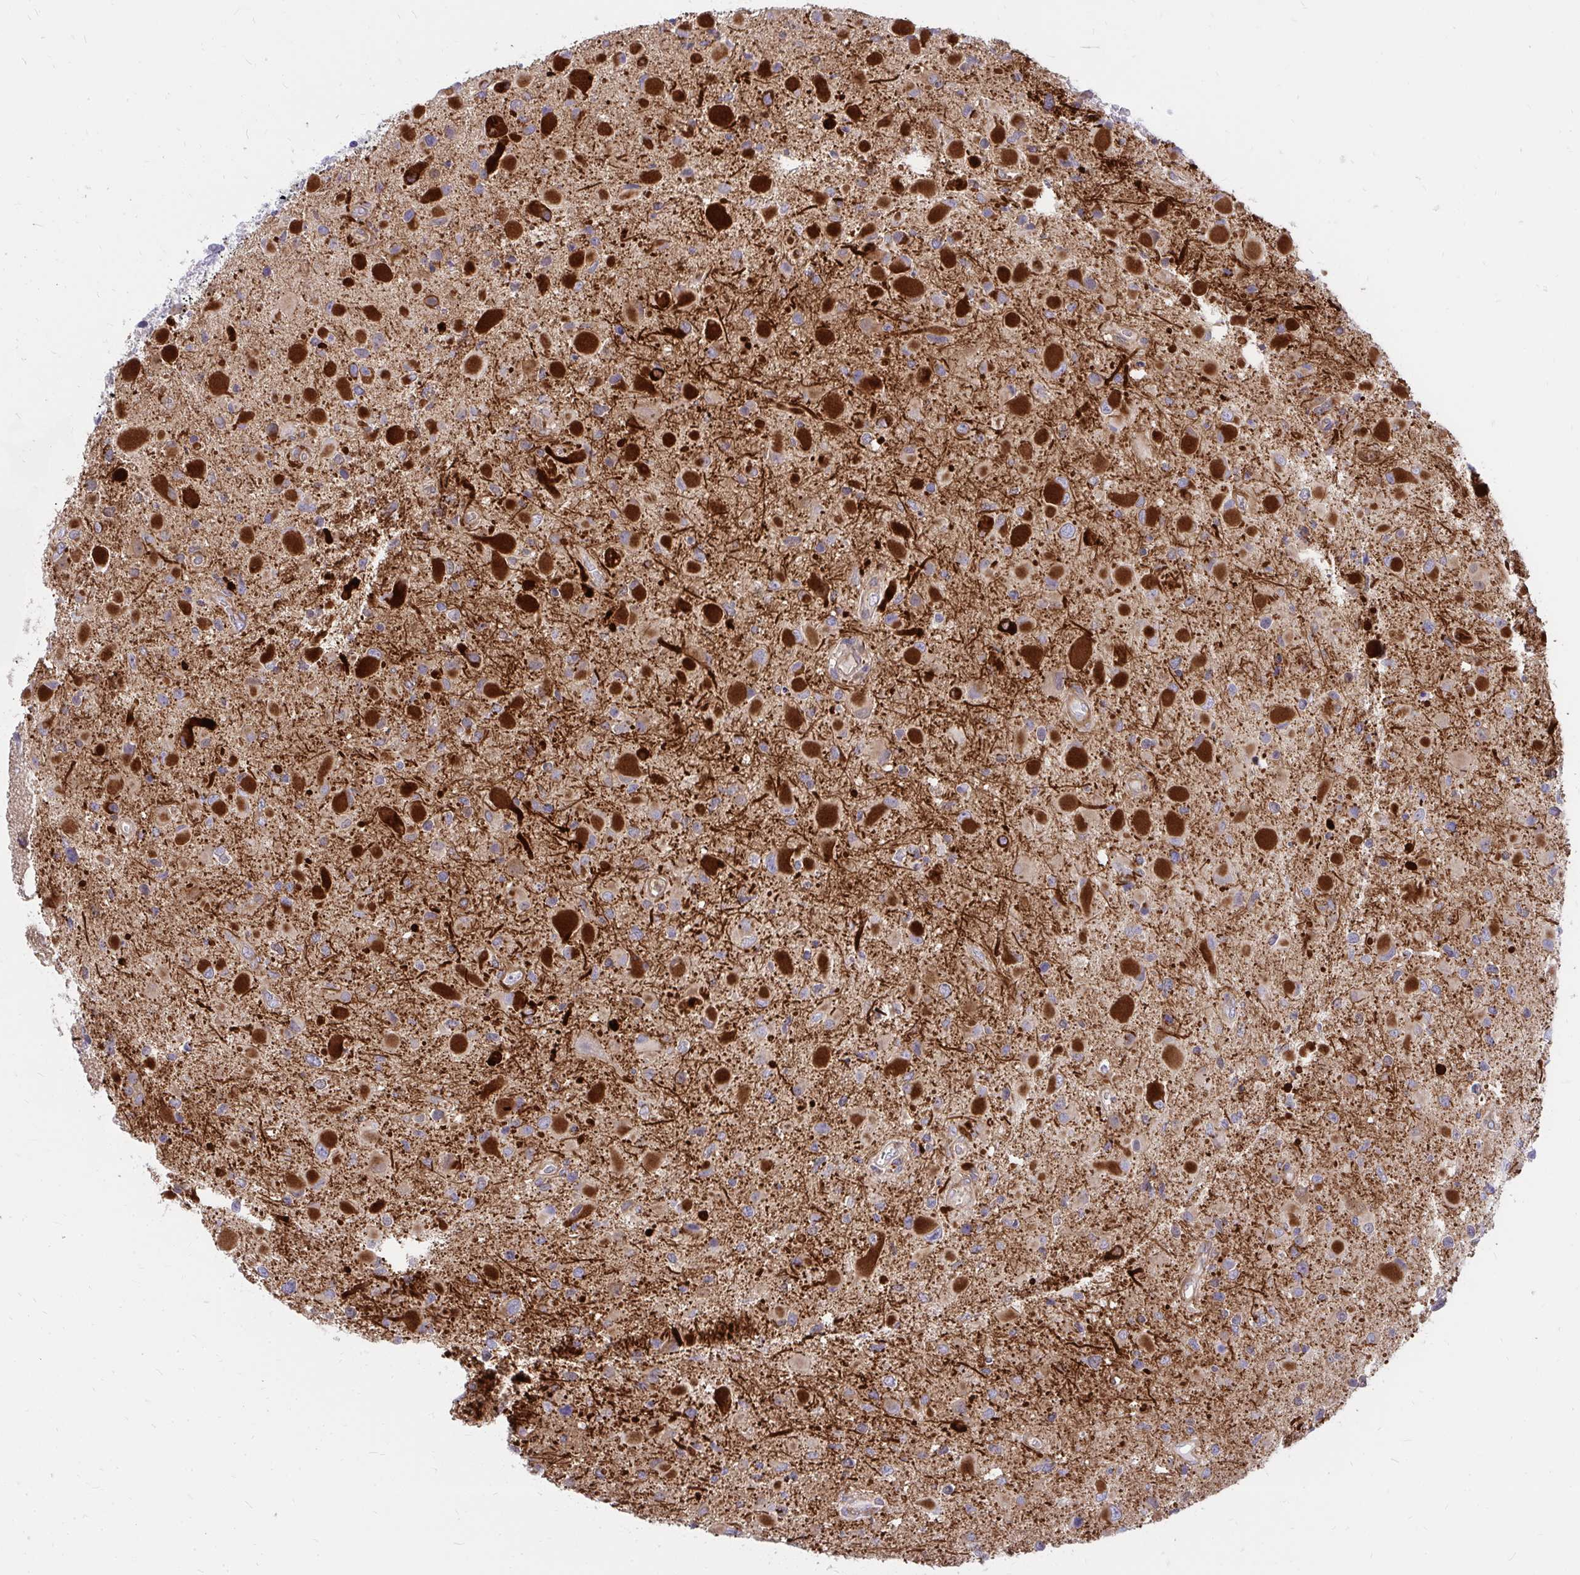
{"staining": {"intensity": "strong", "quantity": "25%-75%", "location": "cytoplasmic/membranous"}, "tissue": "glioma", "cell_type": "Tumor cells", "image_type": "cancer", "snomed": [{"axis": "morphology", "description": "Glioma, malignant, Low grade"}, {"axis": "topography", "description": "Brain"}], "caption": "Human malignant glioma (low-grade) stained with a brown dye reveals strong cytoplasmic/membranous positive positivity in about 25%-75% of tumor cells.", "gene": "ASAP1", "patient": {"sex": "female", "age": 32}}